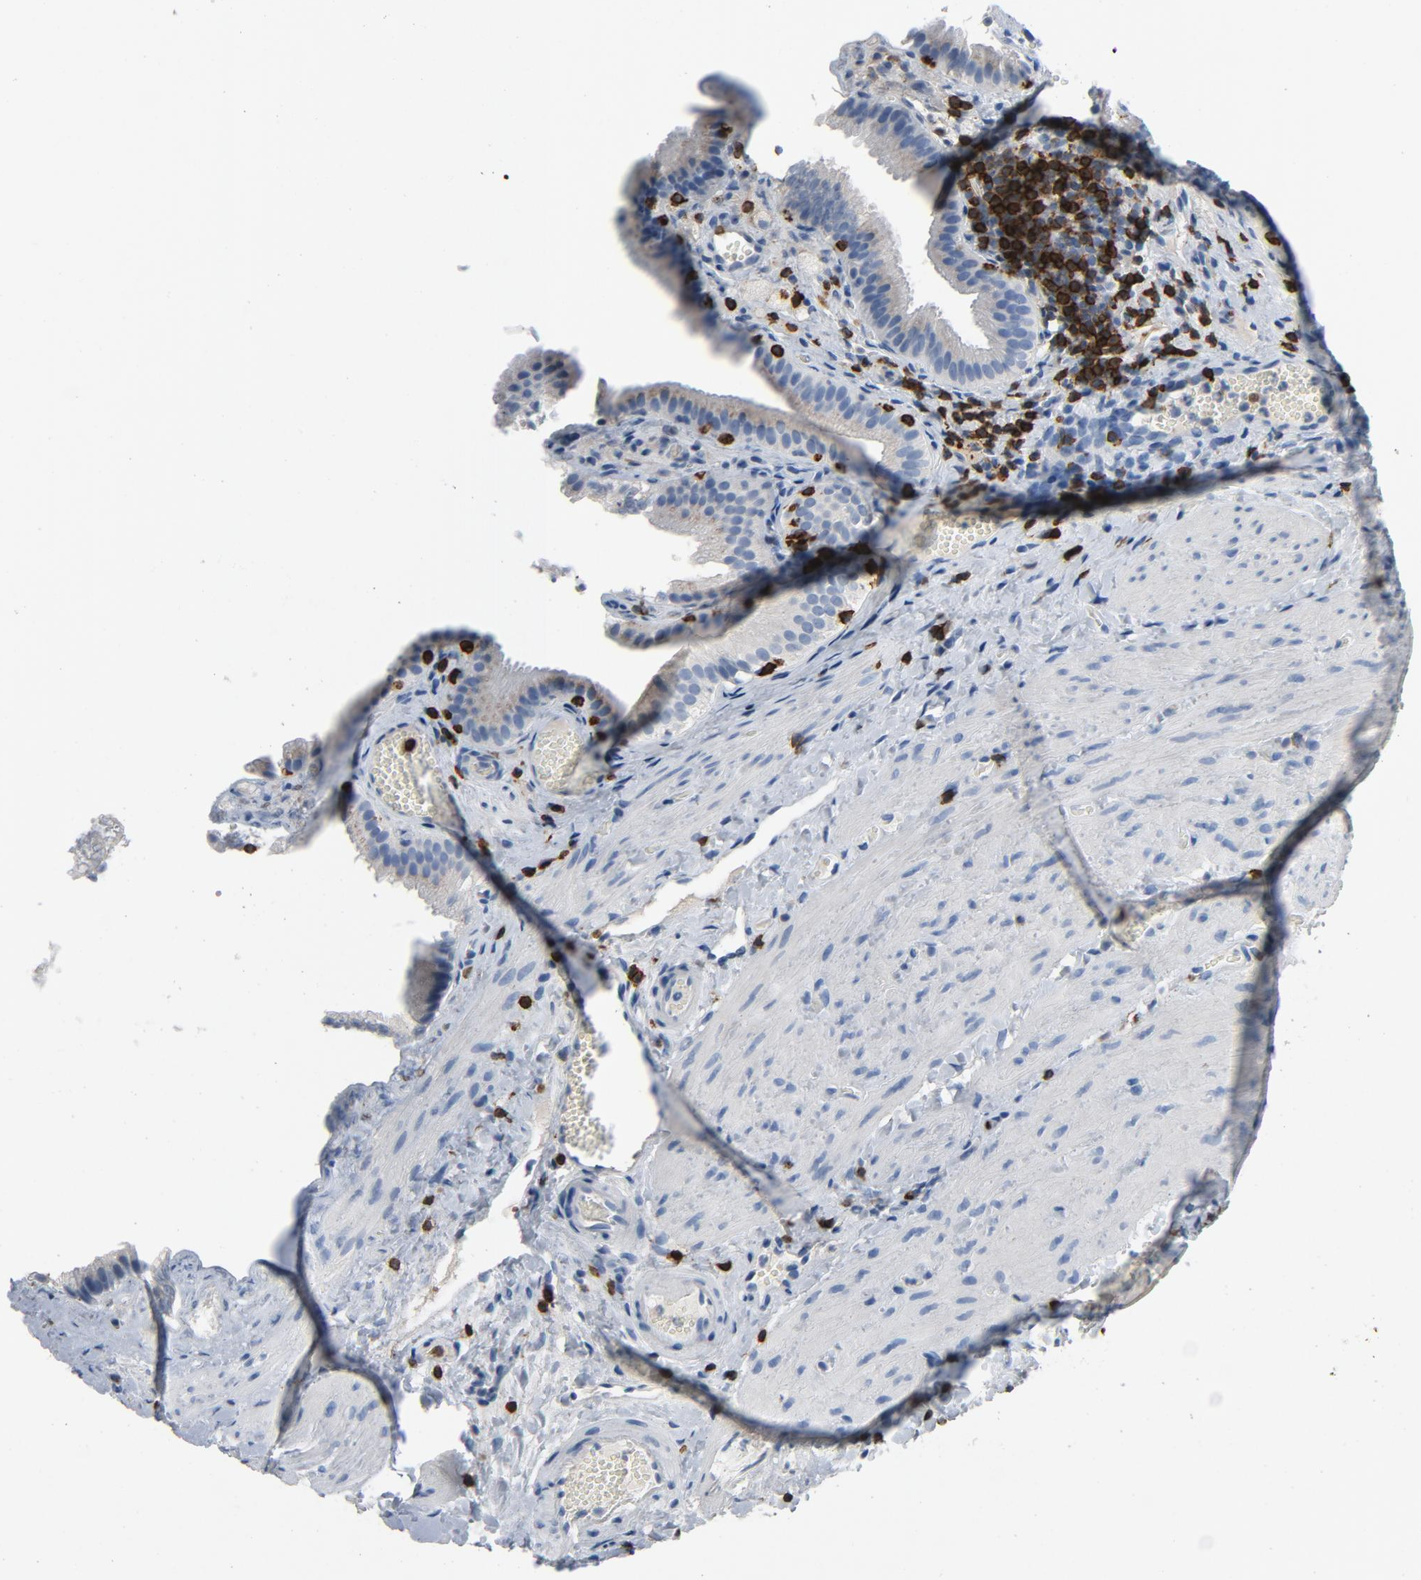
{"staining": {"intensity": "negative", "quantity": "none", "location": "none"}, "tissue": "gallbladder", "cell_type": "Glandular cells", "image_type": "normal", "snomed": [{"axis": "morphology", "description": "Normal tissue, NOS"}, {"axis": "topography", "description": "Gallbladder"}], "caption": "DAB immunohistochemical staining of unremarkable human gallbladder demonstrates no significant staining in glandular cells. (Immunohistochemistry, brightfield microscopy, high magnification).", "gene": "LCK", "patient": {"sex": "female", "age": 24}}